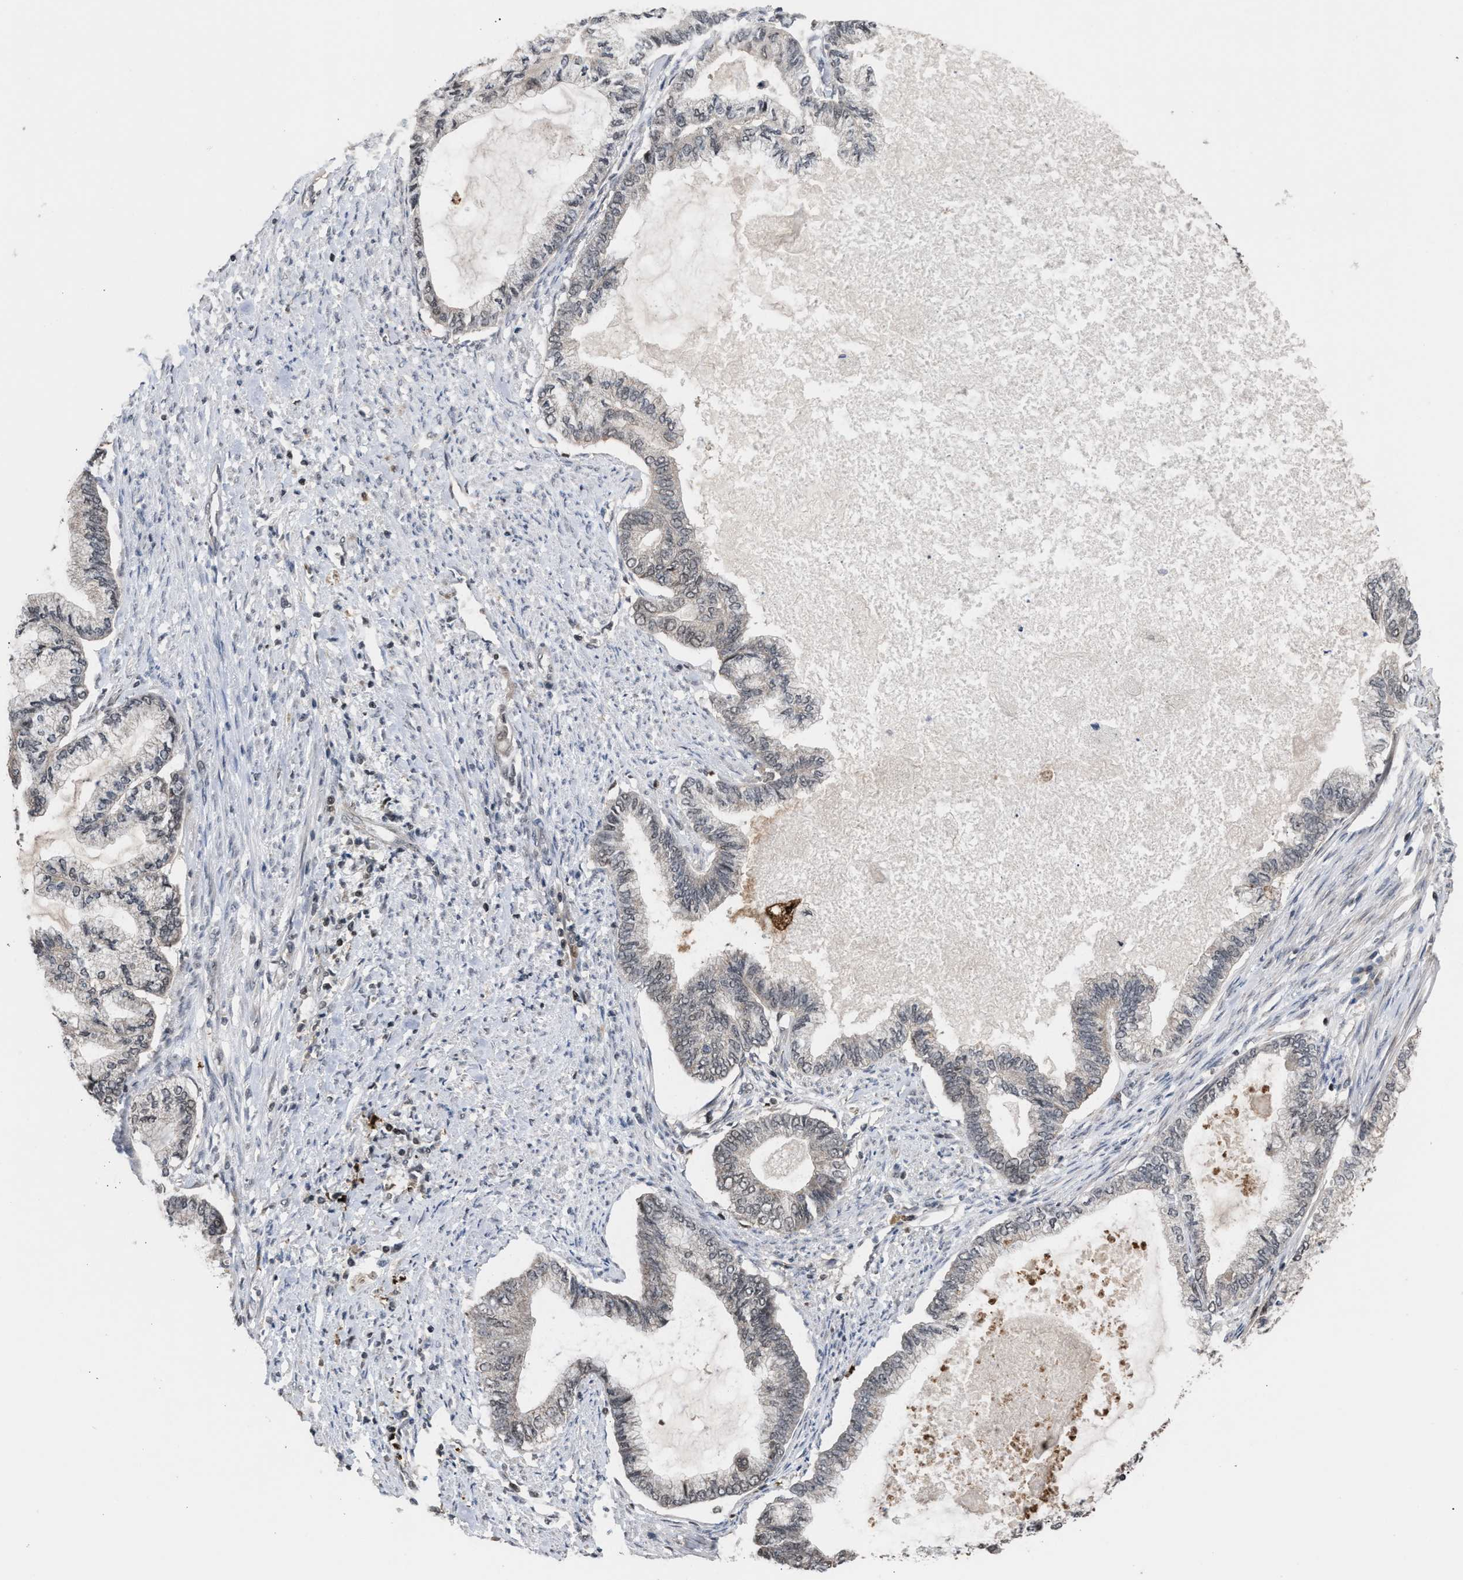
{"staining": {"intensity": "negative", "quantity": "none", "location": "none"}, "tissue": "endometrial cancer", "cell_type": "Tumor cells", "image_type": "cancer", "snomed": [{"axis": "morphology", "description": "Adenocarcinoma, NOS"}, {"axis": "topography", "description": "Endometrium"}], "caption": "The immunohistochemistry histopathology image has no significant staining in tumor cells of endometrial adenocarcinoma tissue. (DAB immunohistochemistry (IHC), high magnification).", "gene": "C9orf78", "patient": {"sex": "female", "age": 86}}